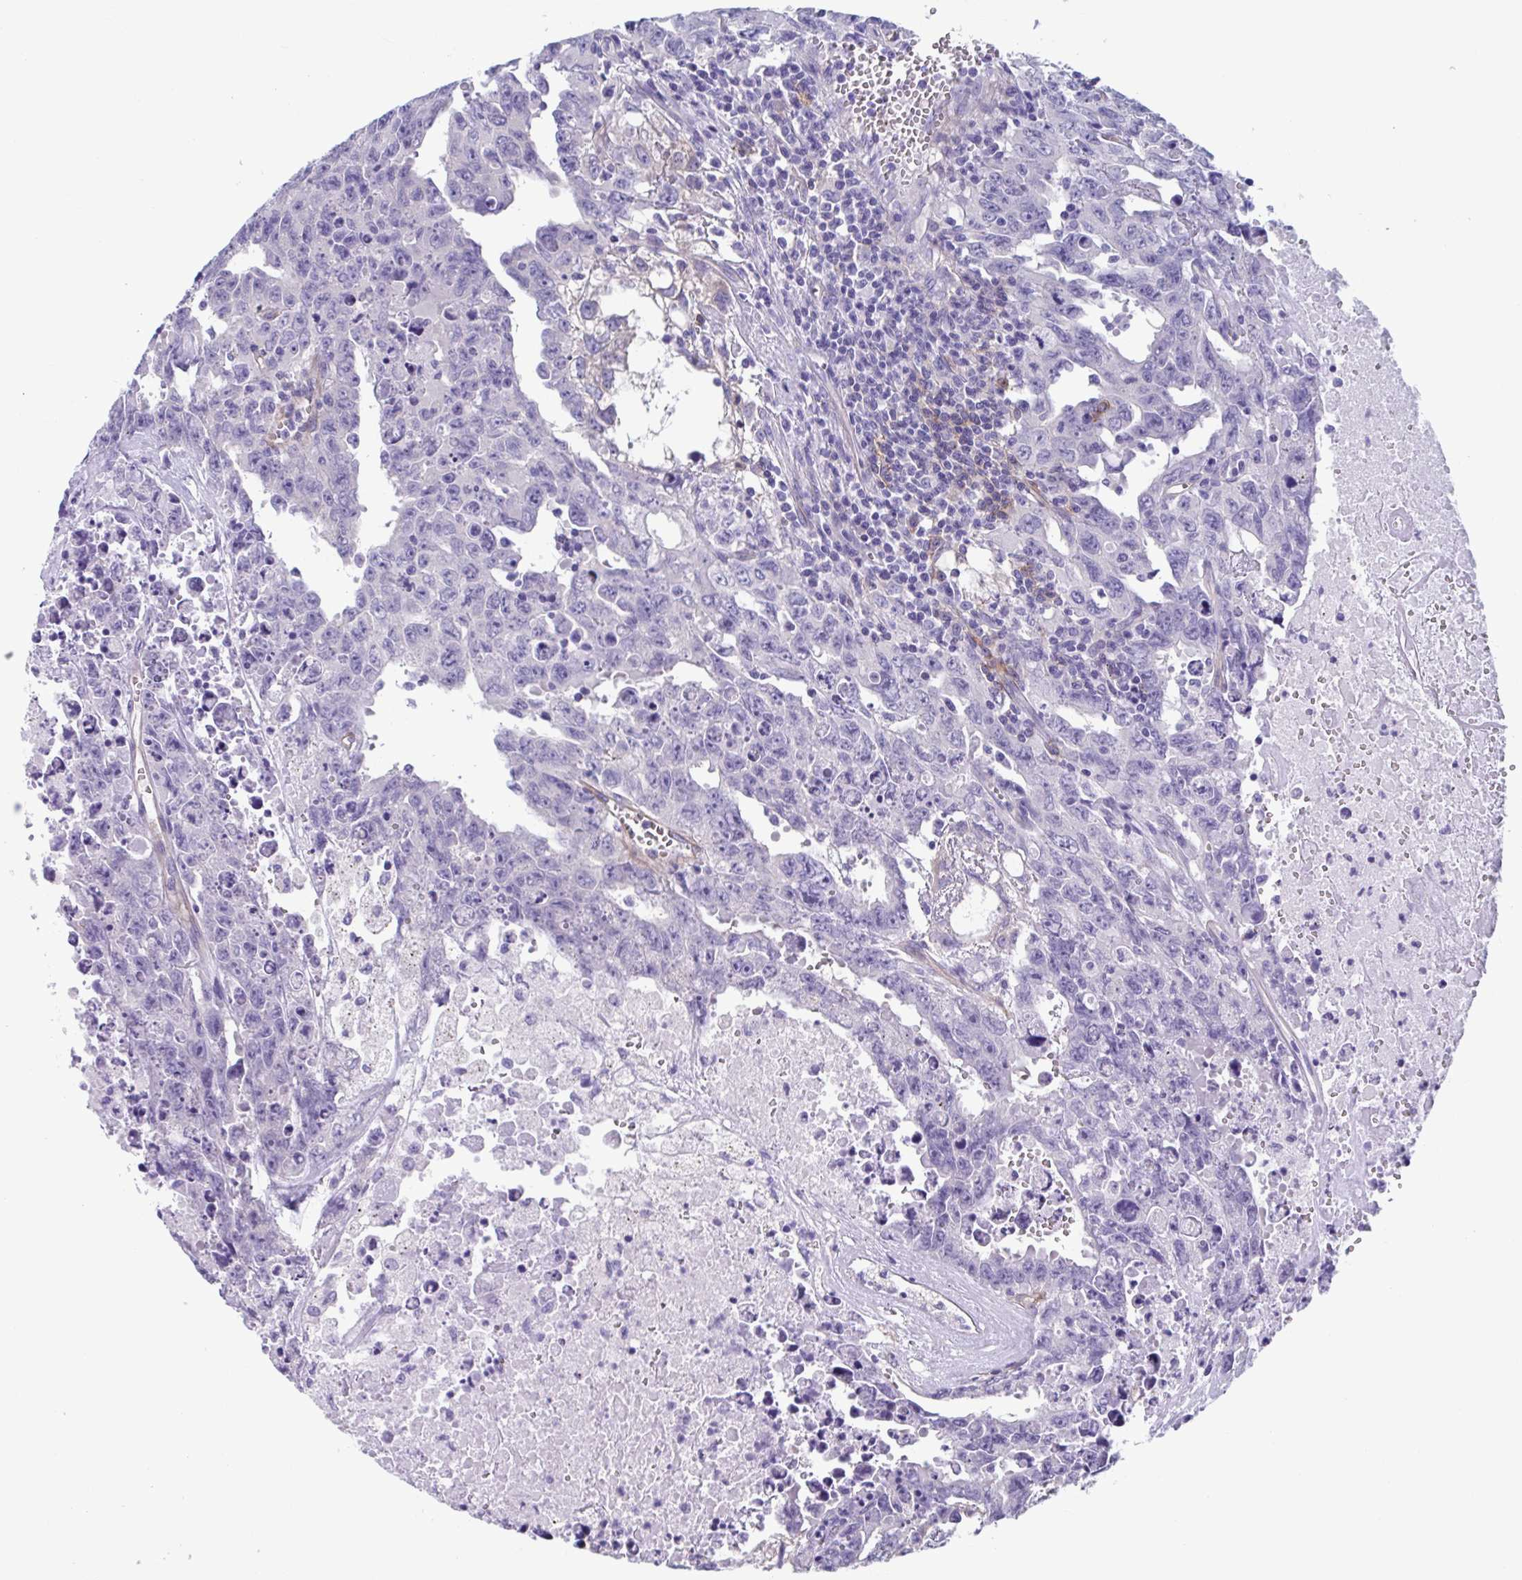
{"staining": {"intensity": "negative", "quantity": "none", "location": "none"}, "tissue": "testis cancer", "cell_type": "Tumor cells", "image_type": "cancer", "snomed": [{"axis": "morphology", "description": "Carcinoma, Embryonal, NOS"}, {"axis": "topography", "description": "Testis"}], "caption": "A photomicrograph of testis cancer (embryonal carcinoma) stained for a protein exhibits no brown staining in tumor cells.", "gene": "LPIN3", "patient": {"sex": "male", "age": 24}}